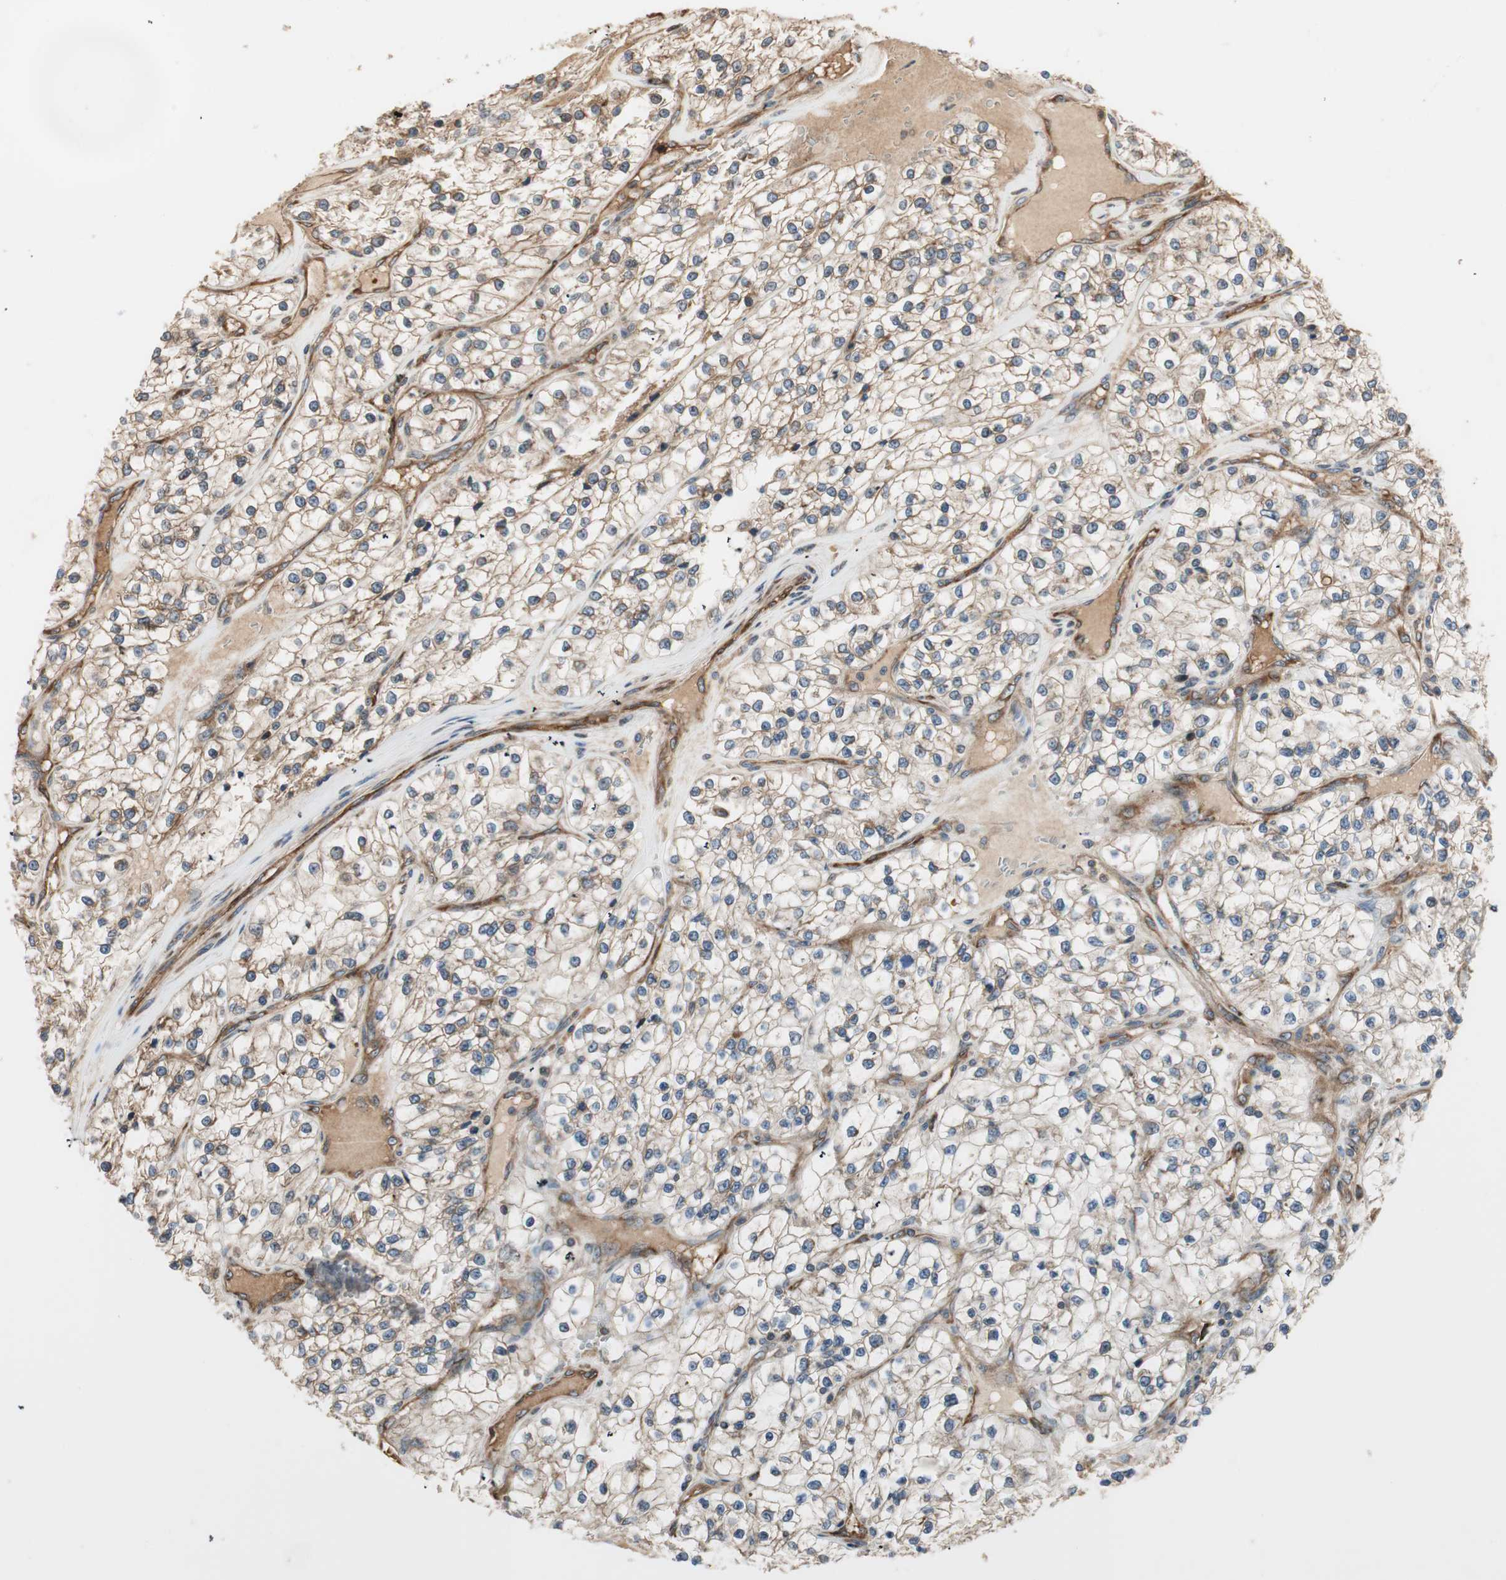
{"staining": {"intensity": "moderate", "quantity": ">75%", "location": "cytoplasmic/membranous"}, "tissue": "renal cancer", "cell_type": "Tumor cells", "image_type": "cancer", "snomed": [{"axis": "morphology", "description": "Adenocarcinoma, NOS"}, {"axis": "topography", "description": "Kidney"}], "caption": "Renal cancer (adenocarcinoma) stained with immunohistochemistry shows moderate cytoplasmic/membranous positivity in approximately >75% of tumor cells. The staining is performed using DAB brown chromogen to label protein expression. The nuclei are counter-stained blue using hematoxylin.", "gene": "CTTNBP2NL", "patient": {"sex": "female", "age": 57}}